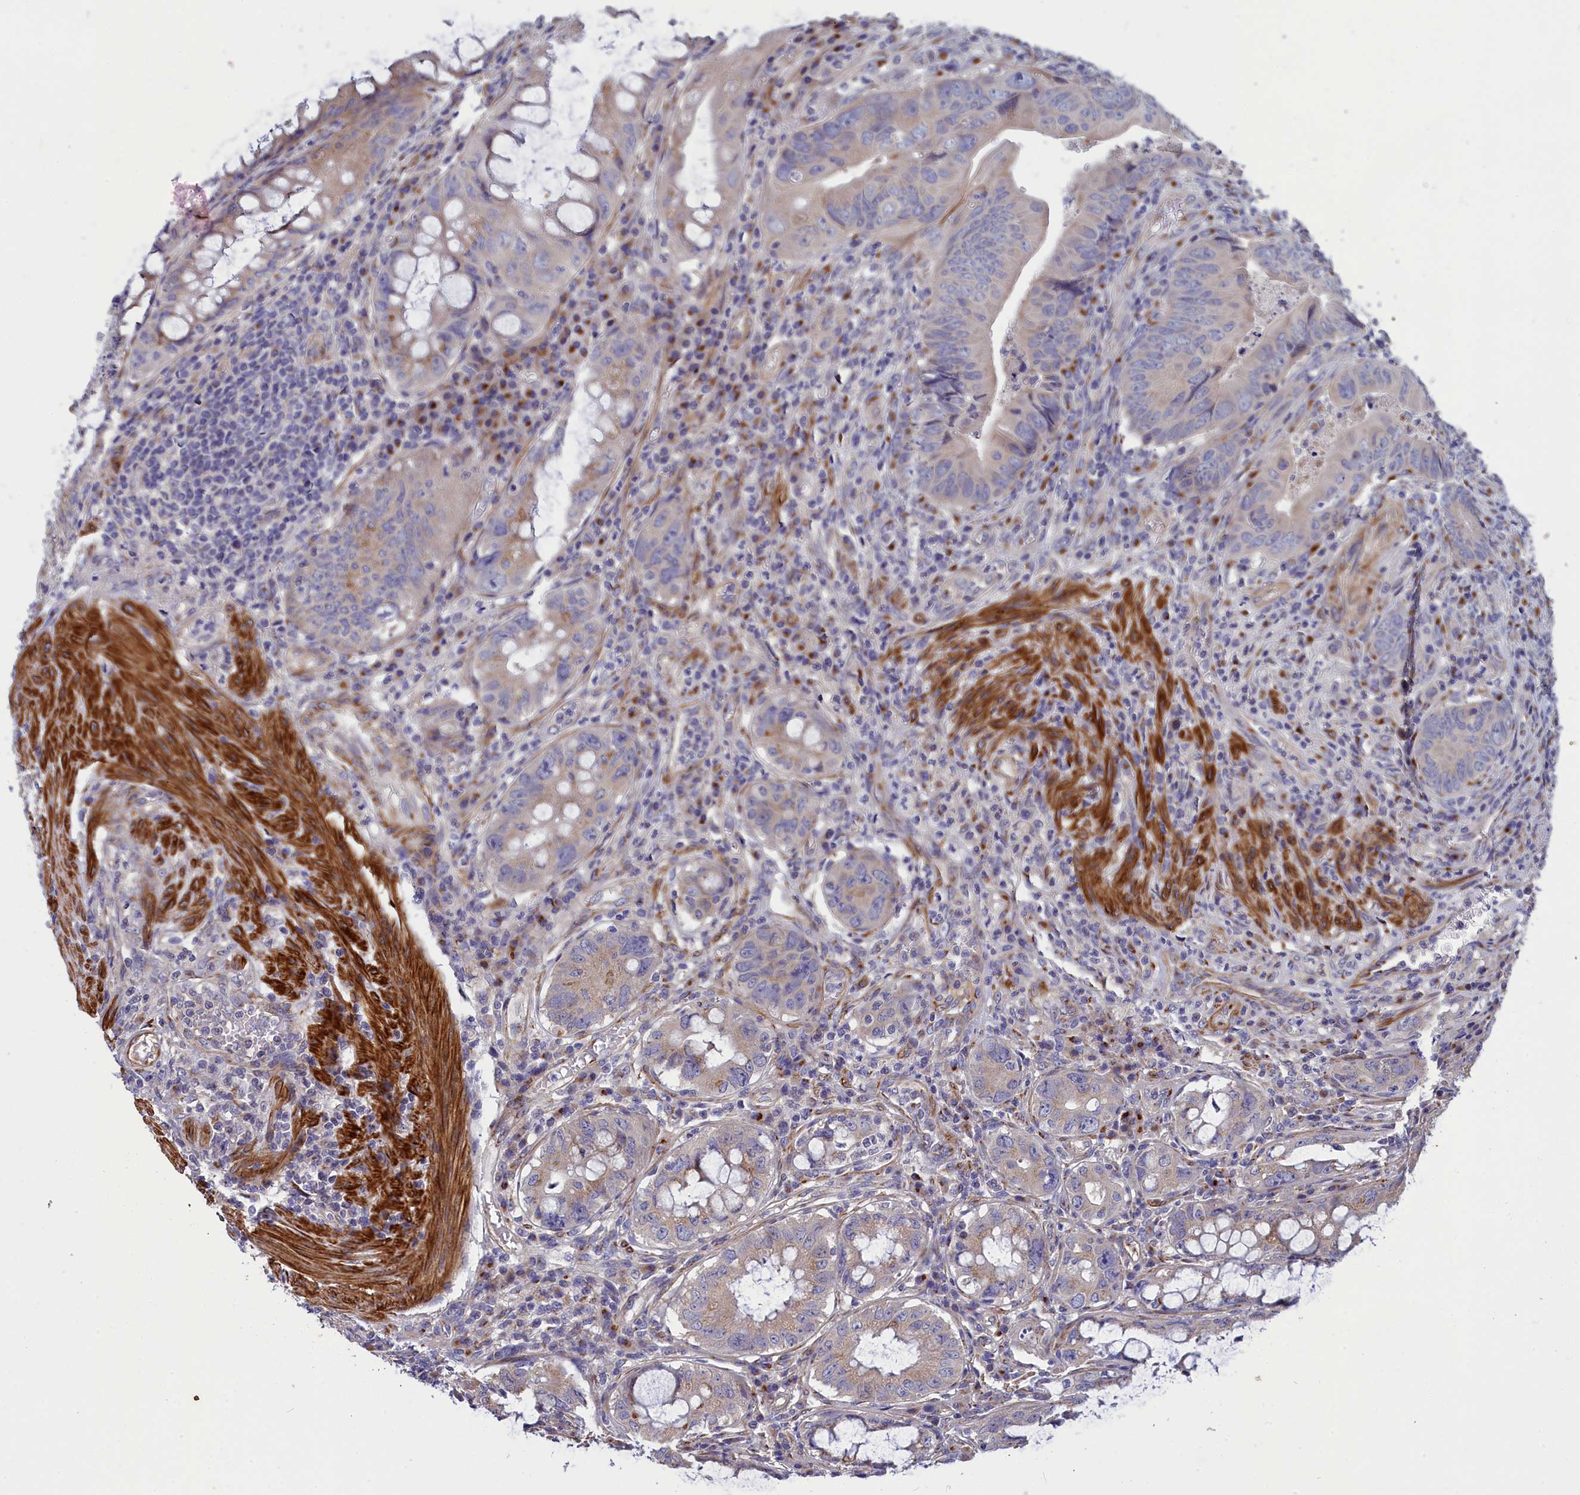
{"staining": {"intensity": "weak", "quantity": "<25%", "location": "cytoplasmic/membranous"}, "tissue": "colorectal cancer", "cell_type": "Tumor cells", "image_type": "cancer", "snomed": [{"axis": "morphology", "description": "Adenocarcinoma, NOS"}, {"axis": "topography", "description": "Rectum"}], "caption": "The IHC micrograph has no significant expression in tumor cells of adenocarcinoma (colorectal) tissue. (Immunohistochemistry (ihc), brightfield microscopy, high magnification).", "gene": "TUBGCP4", "patient": {"sex": "female", "age": 78}}